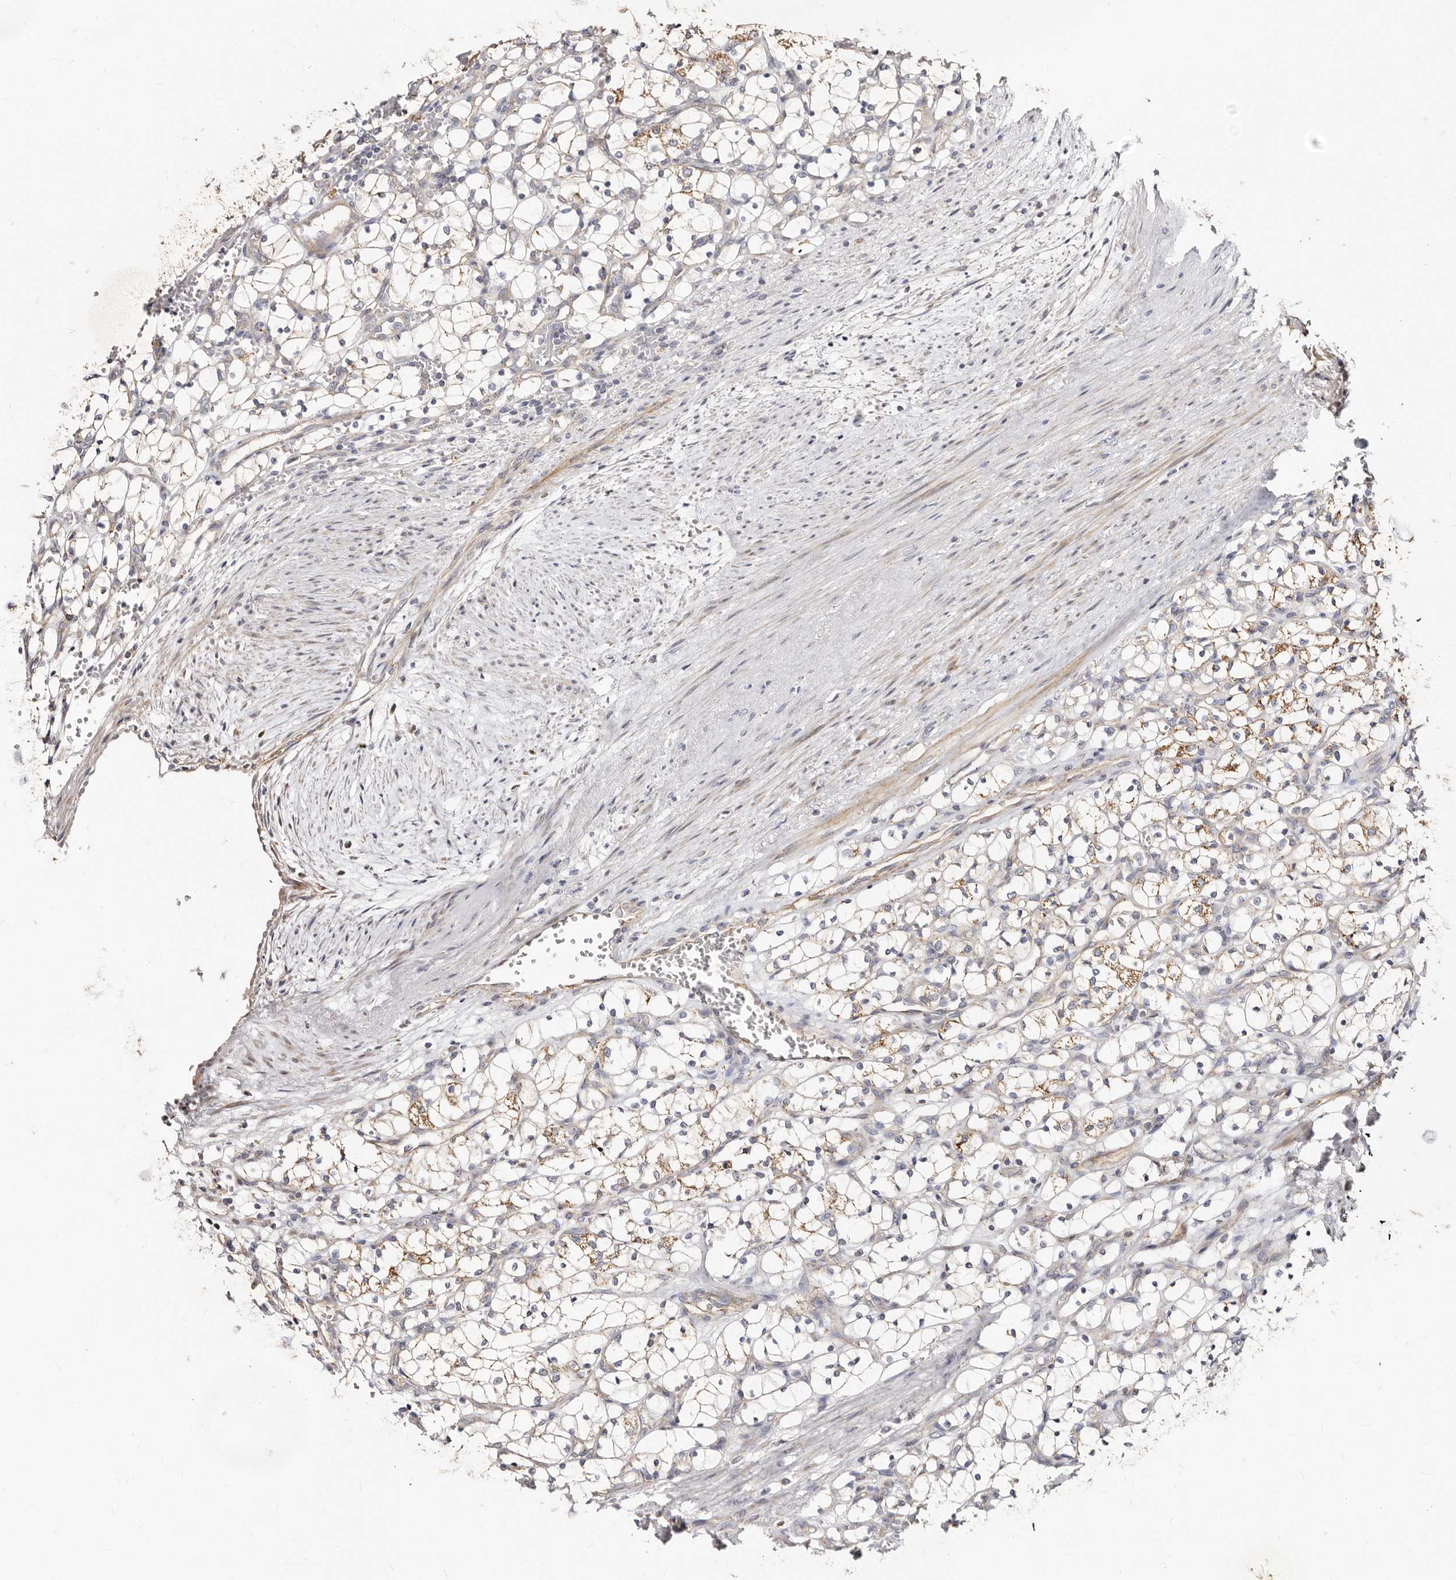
{"staining": {"intensity": "weak", "quantity": ">75%", "location": "cytoplasmic/membranous"}, "tissue": "renal cancer", "cell_type": "Tumor cells", "image_type": "cancer", "snomed": [{"axis": "morphology", "description": "Adenocarcinoma, NOS"}, {"axis": "topography", "description": "Kidney"}], "caption": "Renal cancer (adenocarcinoma) tissue displays weak cytoplasmic/membranous staining in approximately >75% of tumor cells", "gene": "BAIAP2L1", "patient": {"sex": "female", "age": 69}}